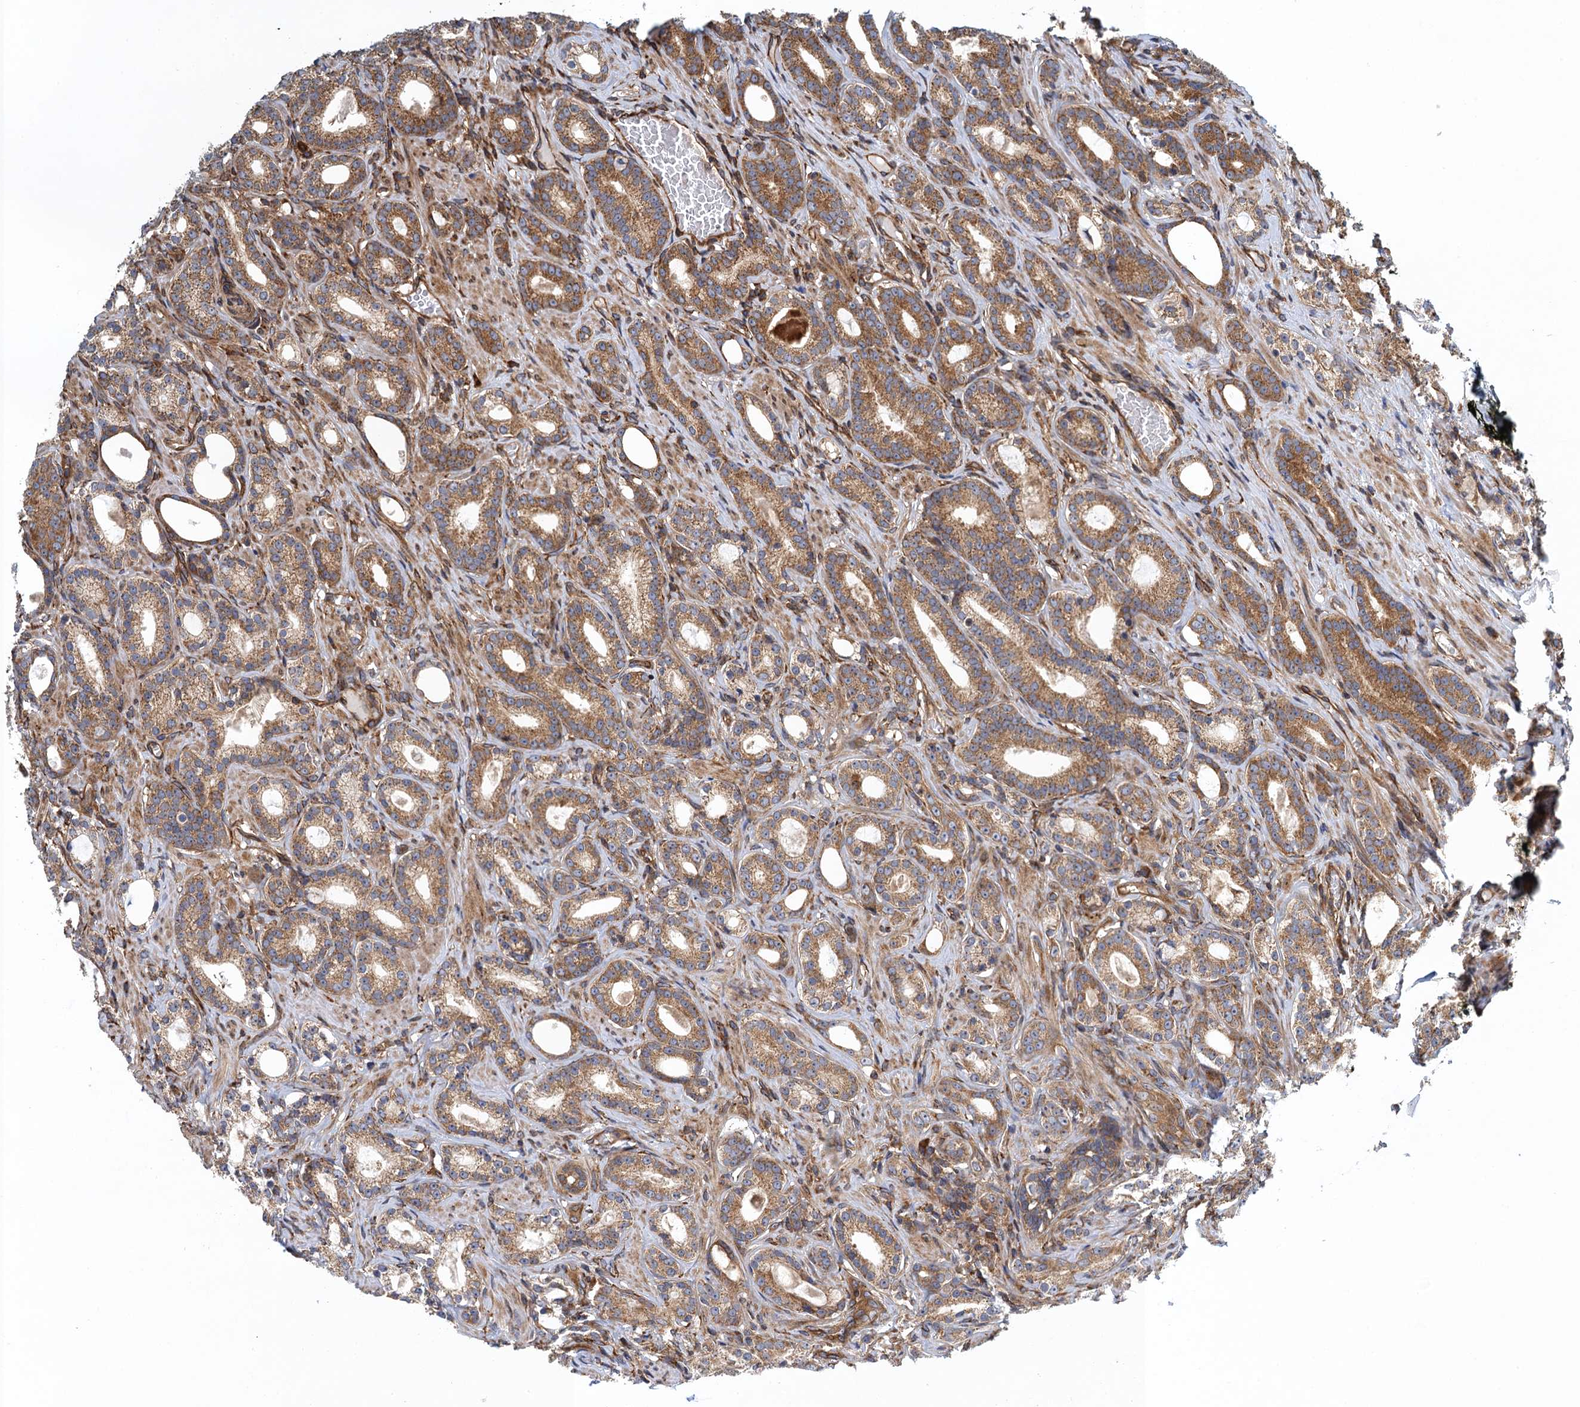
{"staining": {"intensity": "moderate", "quantity": ">75%", "location": "cytoplasmic/membranous"}, "tissue": "prostate cancer", "cell_type": "Tumor cells", "image_type": "cancer", "snomed": [{"axis": "morphology", "description": "Adenocarcinoma, Low grade"}, {"axis": "topography", "description": "Prostate"}], "caption": "Immunohistochemical staining of human prostate low-grade adenocarcinoma exhibits moderate cytoplasmic/membranous protein staining in approximately >75% of tumor cells.", "gene": "MDM1", "patient": {"sex": "male", "age": 71}}